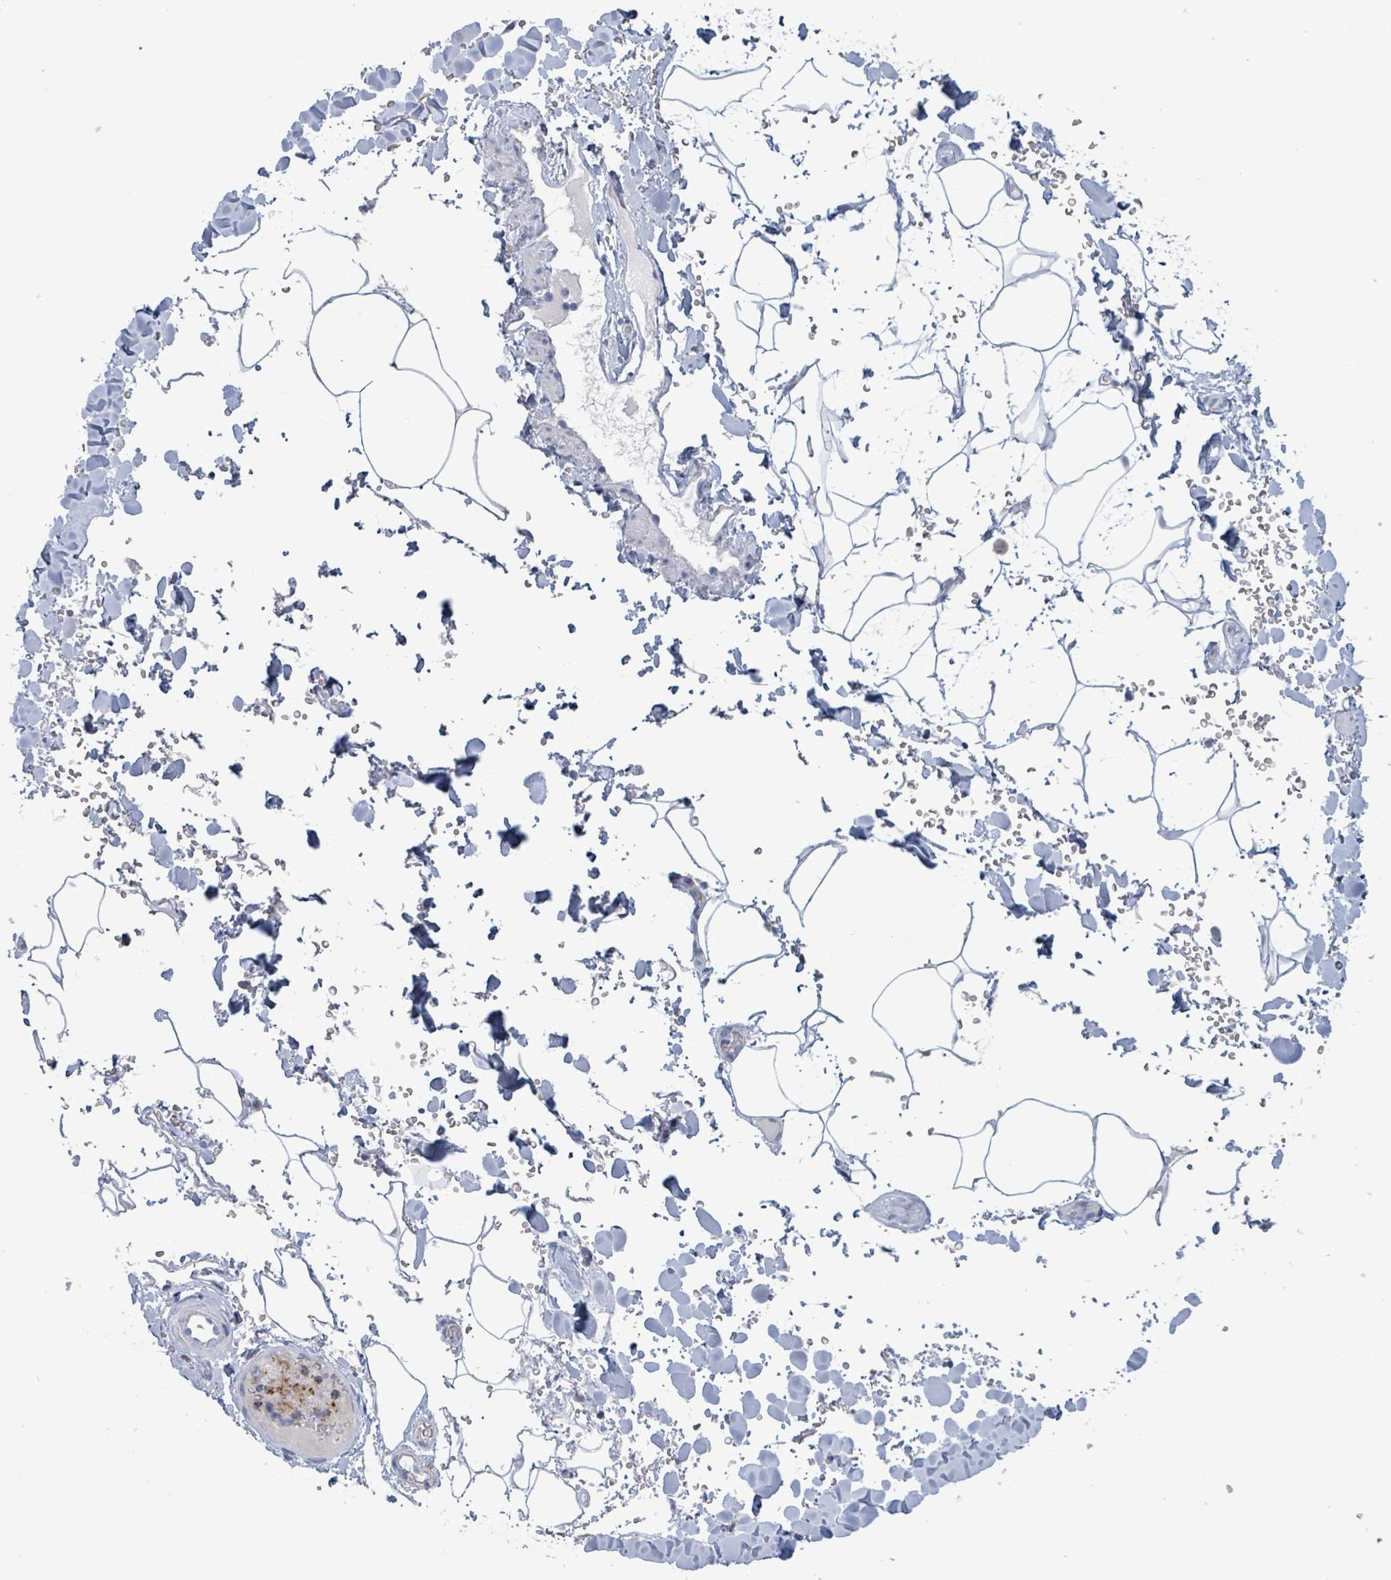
{"staining": {"intensity": "negative", "quantity": "none", "location": "none"}, "tissue": "adipose tissue", "cell_type": "Adipocytes", "image_type": "normal", "snomed": [{"axis": "morphology", "description": "Normal tissue, NOS"}, {"axis": "topography", "description": "Rectum"}, {"axis": "topography", "description": "Peripheral nerve tissue"}], "caption": "Normal adipose tissue was stained to show a protein in brown. There is no significant positivity in adipocytes.", "gene": "AKR1C4", "patient": {"sex": "female", "age": 69}}